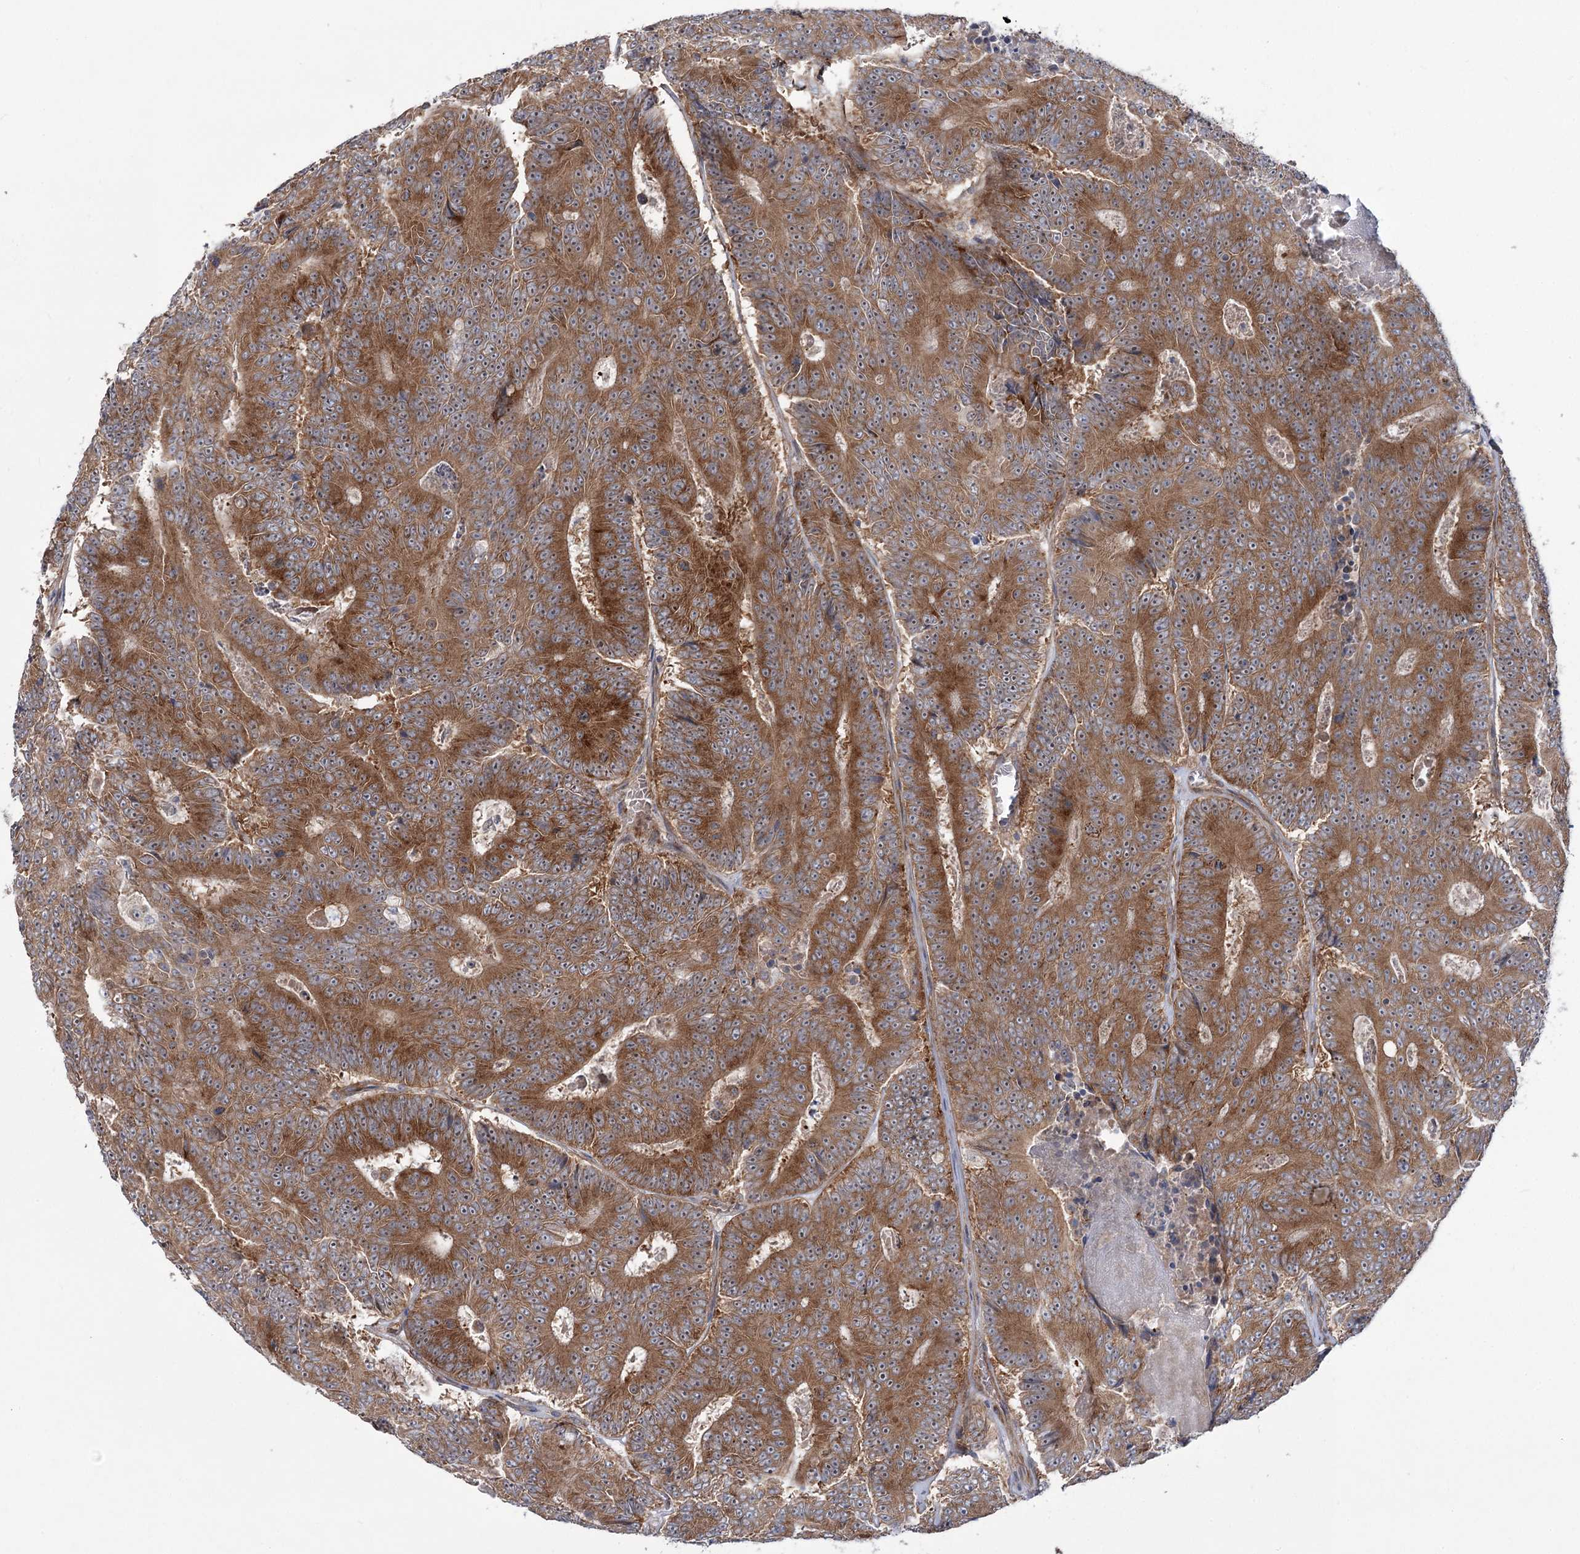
{"staining": {"intensity": "moderate", "quantity": ">75%", "location": "cytoplasmic/membranous,nuclear"}, "tissue": "colorectal cancer", "cell_type": "Tumor cells", "image_type": "cancer", "snomed": [{"axis": "morphology", "description": "Adenocarcinoma, NOS"}, {"axis": "topography", "description": "Colon"}], "caption": "Colorectal cancer (adenocarcinoma) was stained to show a protein in brown. There is medium levels of moderate cytoplasmic/membranous and nuclear expression in about >75% of tumor cells.", "gene": "VWA2", "patient": {"sex": "male", "age": 83}}